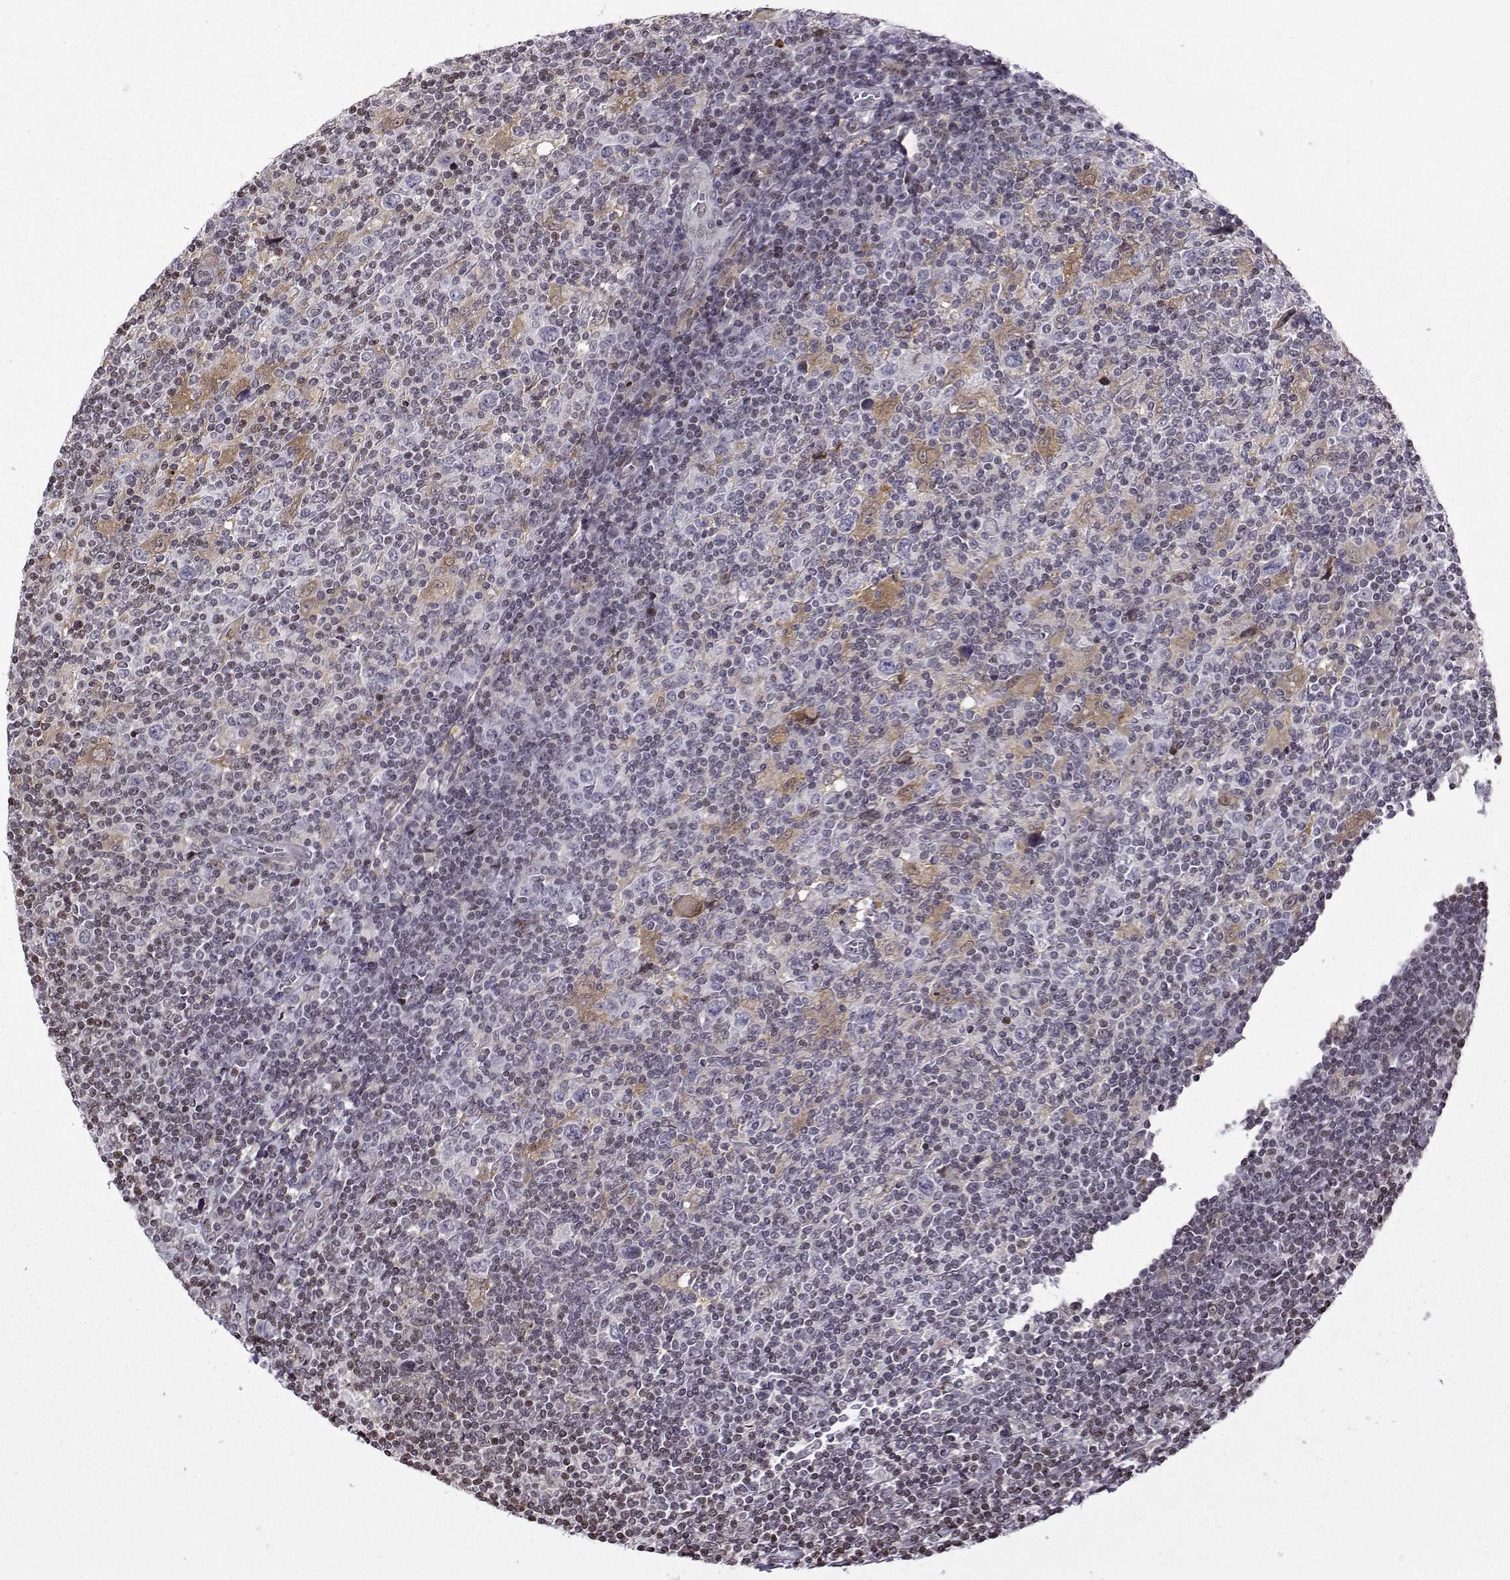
{"staining": {"intensity": "negative", "quantity": "none", "location": "none"}, "tissue": "lymphoma", "cell_type": "Tumor cells", "image_type": "cancer", "snomed": [{"axis": "morphology", "description": "Hodgkin's disease, NOS"}, {"axis": "topography", "description": "Lymph node"}], "caption": "Lymphoma was stained to show a protein in brown. There is no significant staining in tumor cells.", "gene": "ZNF19", "patient": {"sex": "male", "age": 40}}